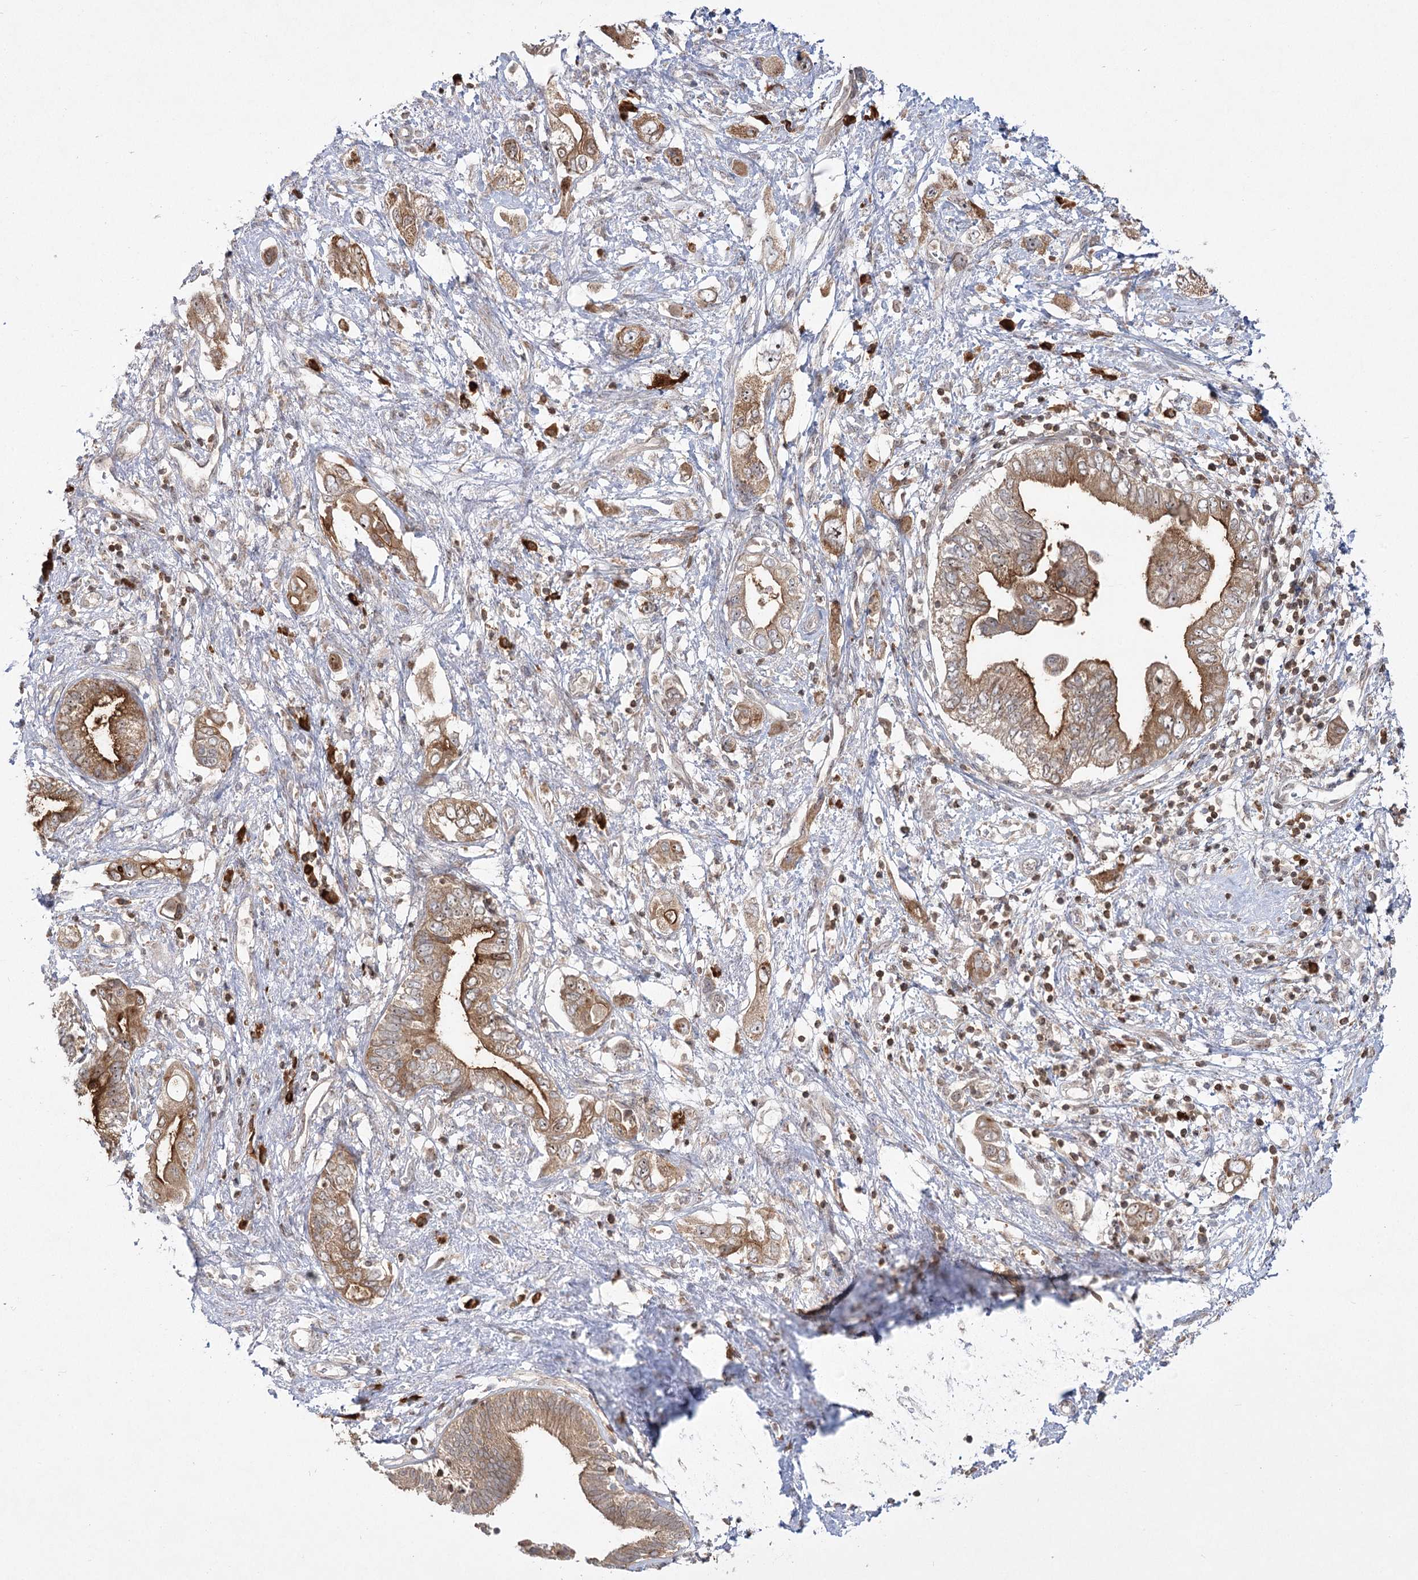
{"staining": {"intensity": "moderate", "quantity": ">75%", "location": "cytoplasmic/membranous"}, "tissue": "pancreatic cancer", "cell_type": "Tumor cells", "image_type": "cancer", "snomed": [{"axis": "morphology", "description": "Adenocarcinoma, NOS"}, {"axis": "topography", "description": "Pancreas"}], "caption": "IHC (DAB (3,3'-diaminobenzidine)) staining of pancreatic cancer shows moderate cytoplasmic/membranous protein staining in about >75% of tumor cells.", "gene": "SYTL1", "patient": {"sex": "female", "age": 73}}